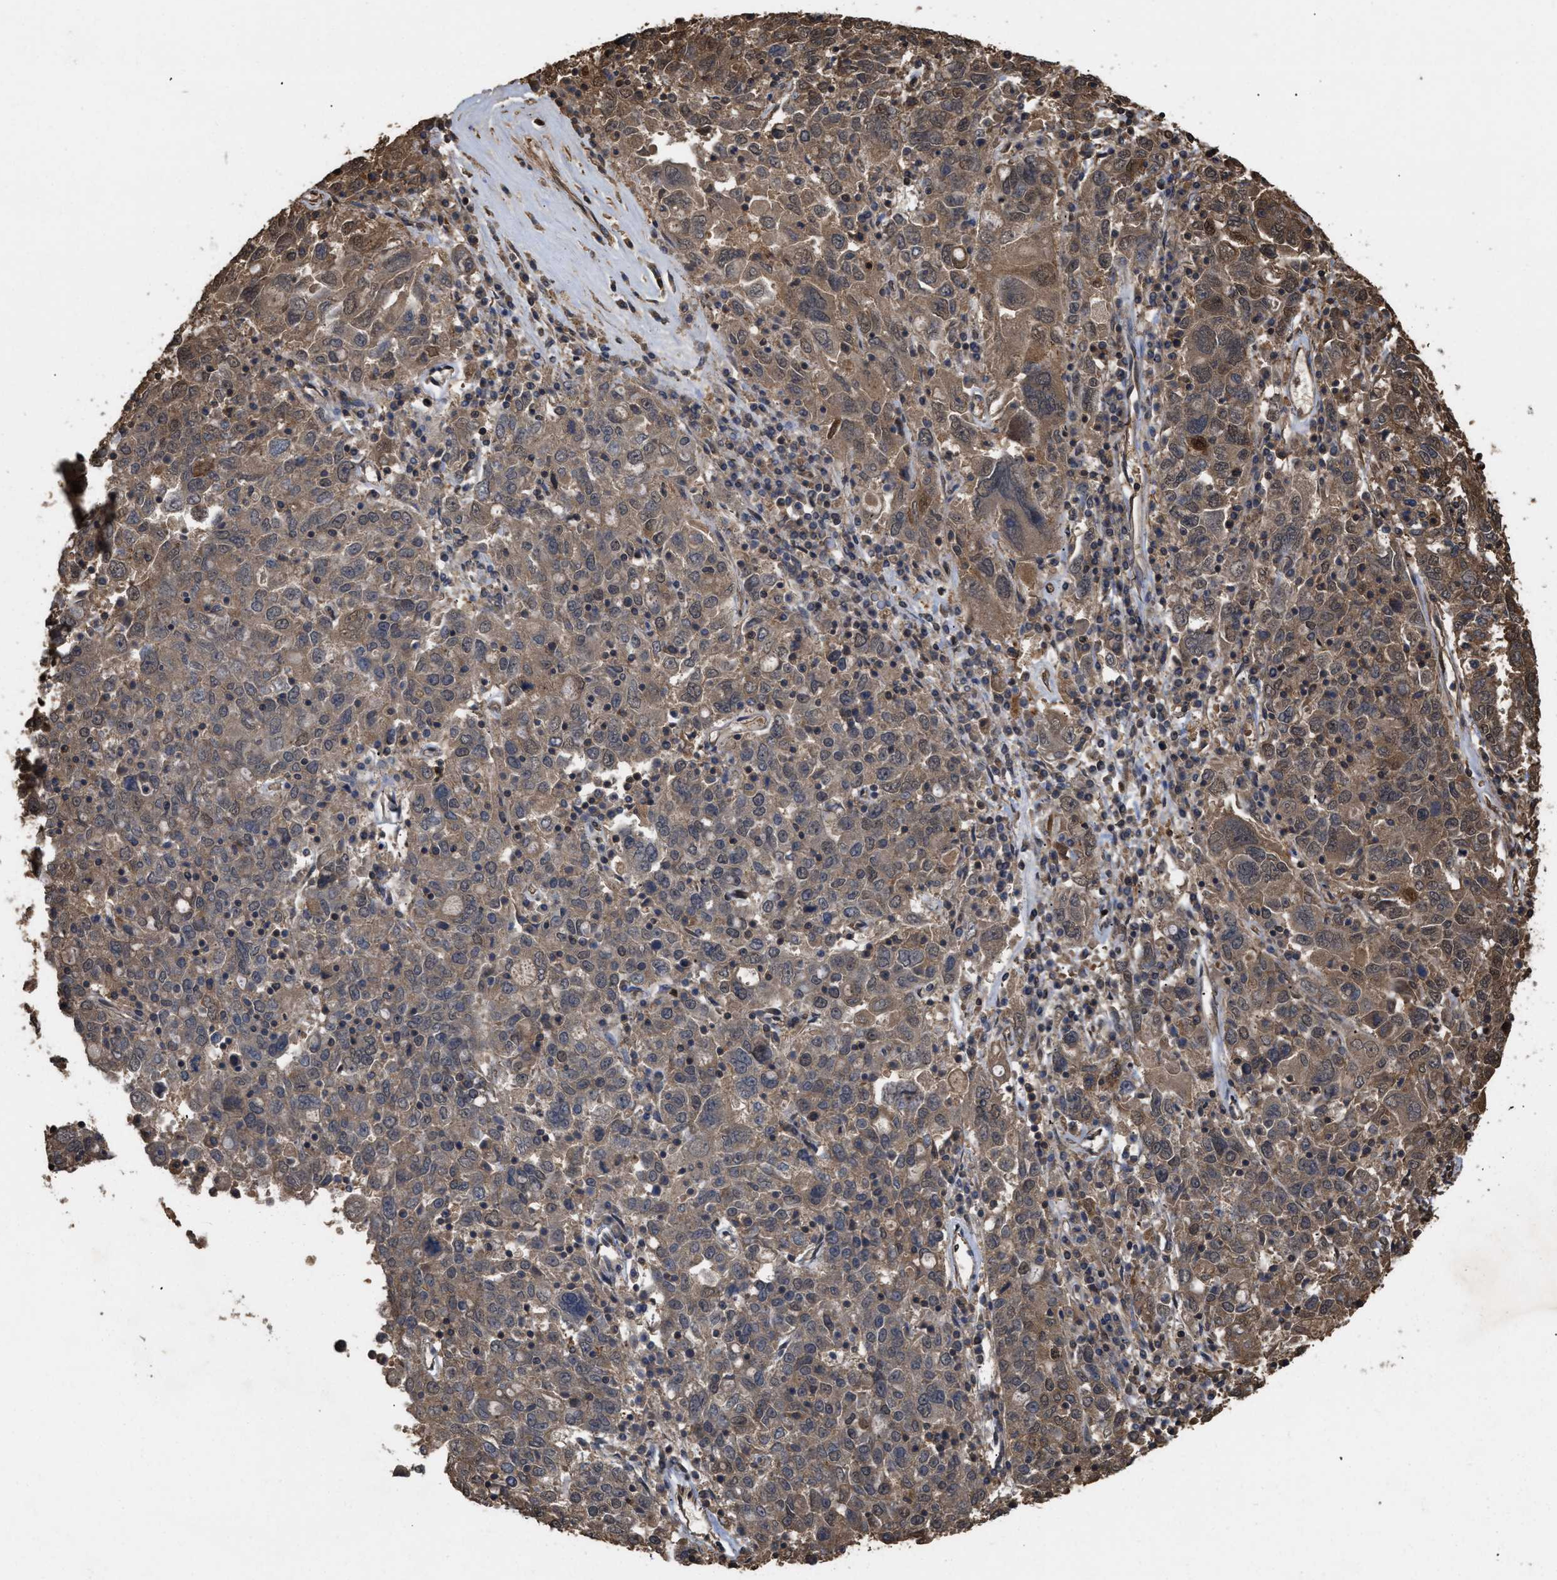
{"staining": {"intensity": "moderate", "quantity": ">75%", "location": "cytoplasmic/membranous"}, "tissue": "ovarian cancer", "cell_type": "Tumor cells", "image_type": "cancer", "snomed": [{"axis": "morphology", "description": "Carcinoma, endometroid"}, {"axis": "topography", "description": "Ovary"}], "caption": "The histopathology image reveals immunohistochemical staining of ovarian endometroid carcinoma. There is moderate cytoplasmic/membranous positivity is identified in approximately >75% of tumor cells.", "gene": "CALM1", "patient": {"sex": "female", "age": 62}}